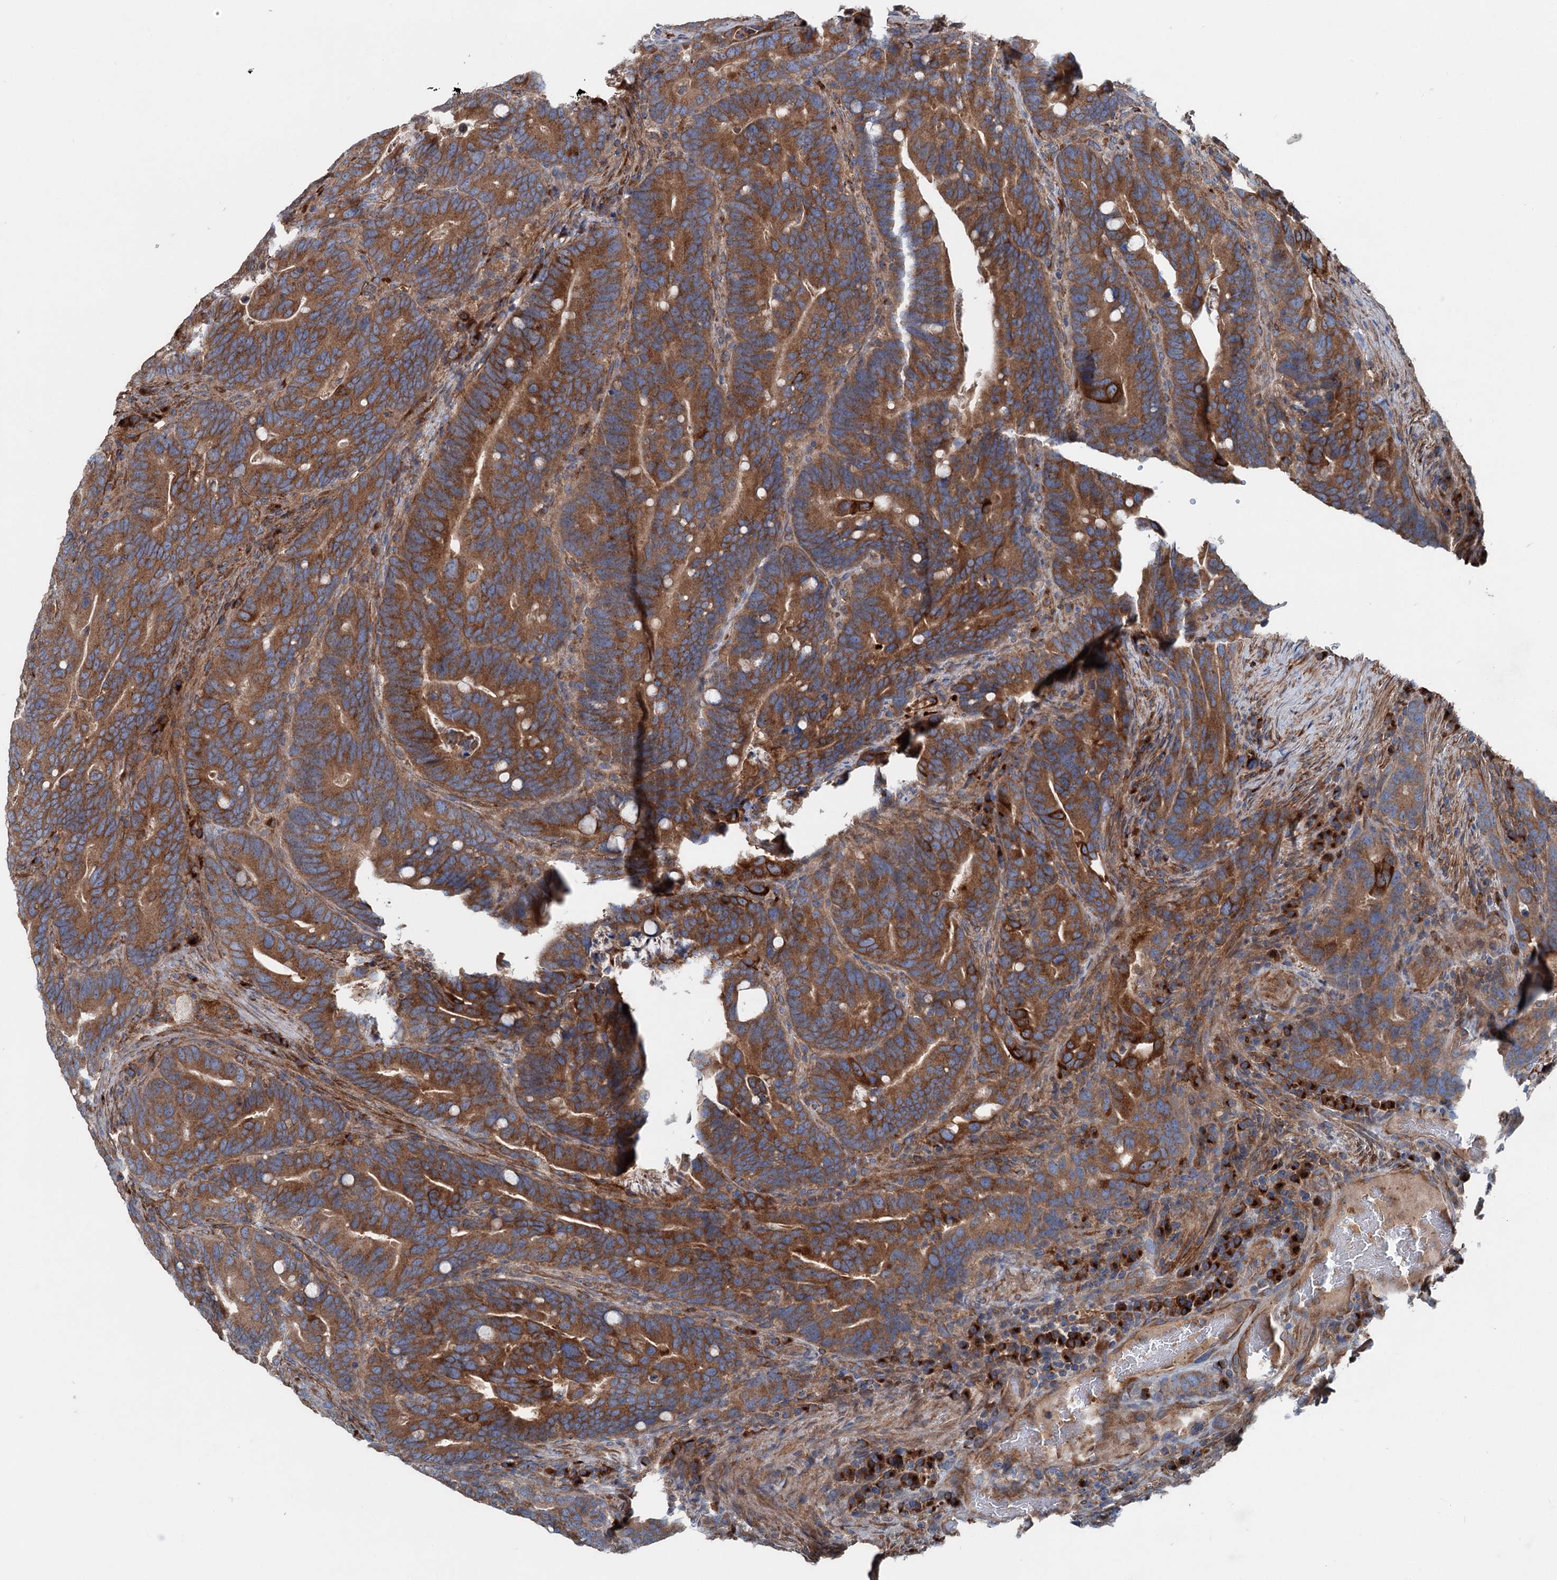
{"staining": {"intensity": "strong", "quantity": ">75%", "location": "cytoplasmic/membranous"}, "tissue": "colorectal cancer", "cell_type": "Tumor cells", "image_type": "cancer", "snomed": [{"axis": "morphology", "description": "Adenocarcinoma, NOS"}, {"axis": "topography", "description": "Colon"}], "caption": "Human colorectal cancer stained with a brown dye shows strong cytoplasmic/membranous positive expression in approximately >75% of tumor cells.", "gene": "CALCOCO1", "patient": {"sex": "female", "age": 66}}